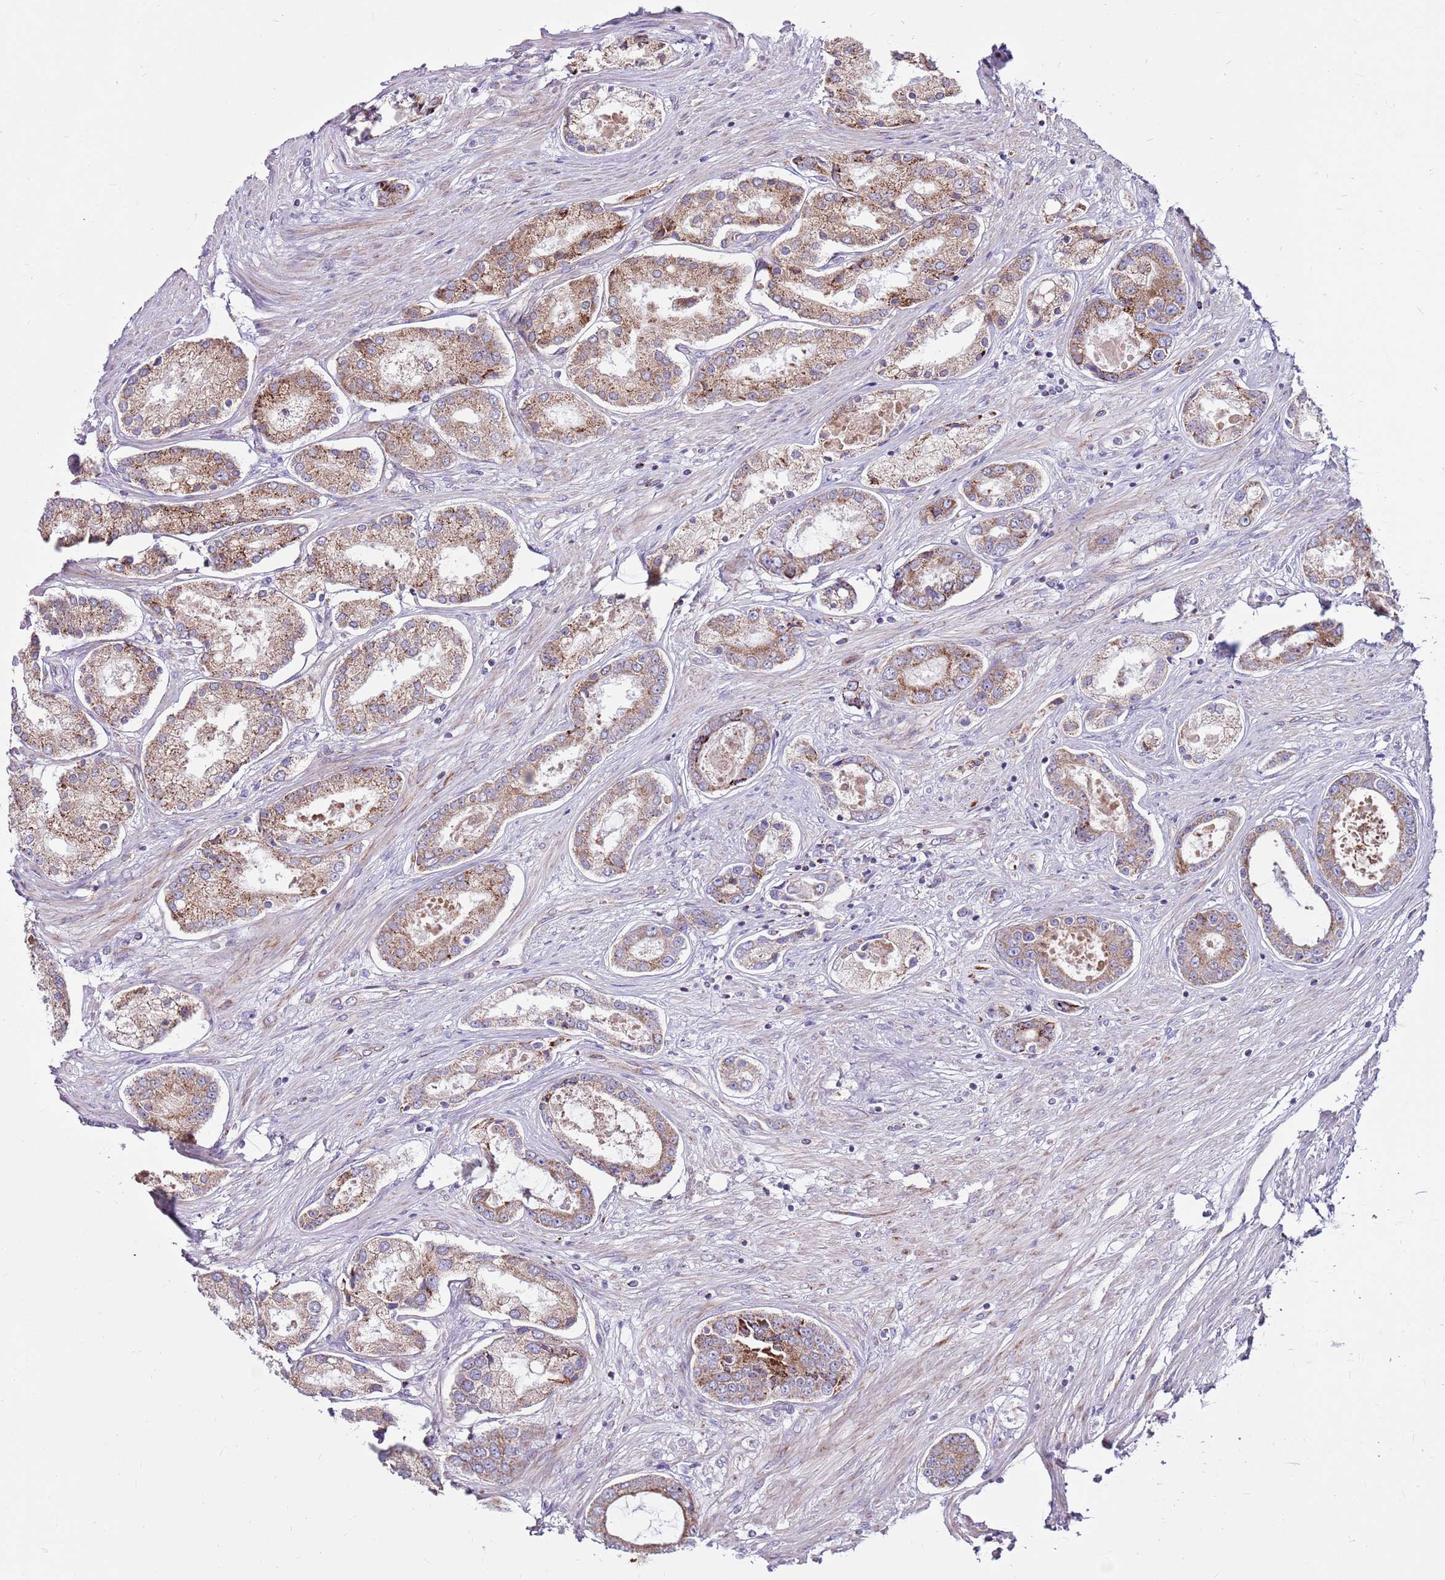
{"staining": {"intensity": "moderate", "quantity": ">75%", "location": "cytoplasmic/membranous"}, "tissue": "prostate cancer", "cell_type": "Tumor cells", "image_type": "cancer", "snomed": [{"axis": "morphology", "description": "Adenocarcinoma, Low grade"}, {"axis": "topography", "description": "Prostate"}], "caption": "A high-resolution image shows immunohistochemistry staining of prostate cancer (low-grade adenocarcinoma), which reveals moderate cytoplasmic/membranous expression in about >75% of tumor cells.", "gene": "HECTD4", "patient": {"sex": "male", "age": 68}}